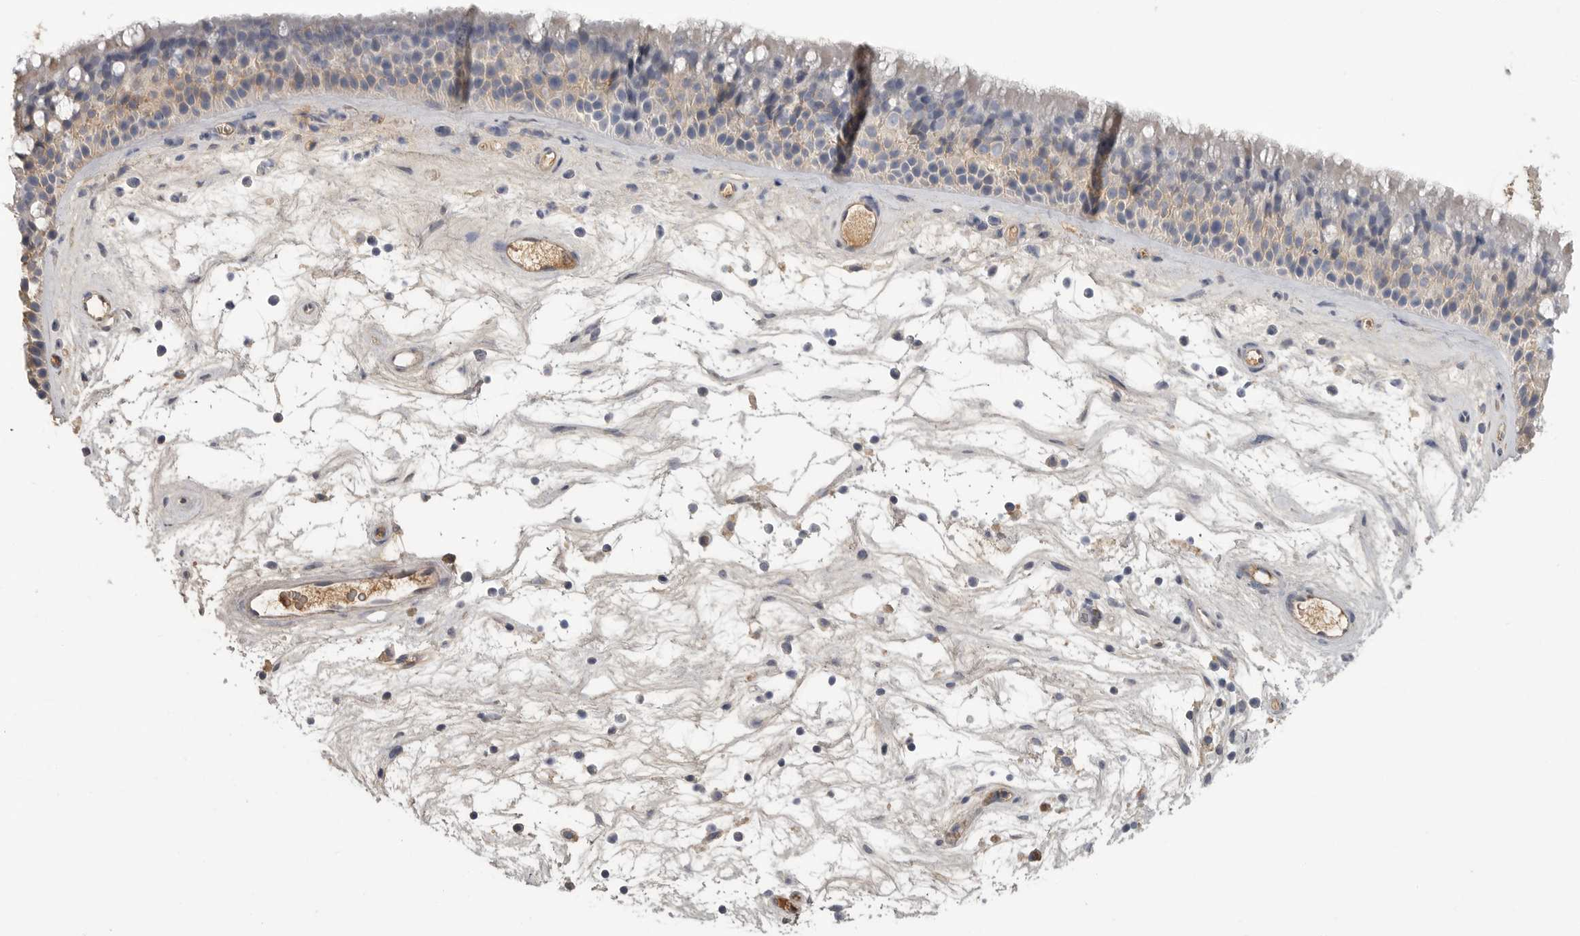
{"staining": {"intensity": "weak", "quantity": "25%-75%", "location": "cytoplasmic/membranous"}, "tissue": "nasopharynx", "cell_type": "Respiratory epithelial cells", "image_type": "normal", "snomed": [{"axis": "morphology", "description": "Normal tissue, NOS"}, {"axis": "topography", "description": "Nasopharynx"}], "caption": "Immunohistochemistry of normal human nasopharynx exhibits low levels of weak cytoplasmic/membranous expression in about 25%-75% of respiratory epithelial cells.", "gene": "SDC3", "patient": {"sex": "male", "age": 64}}